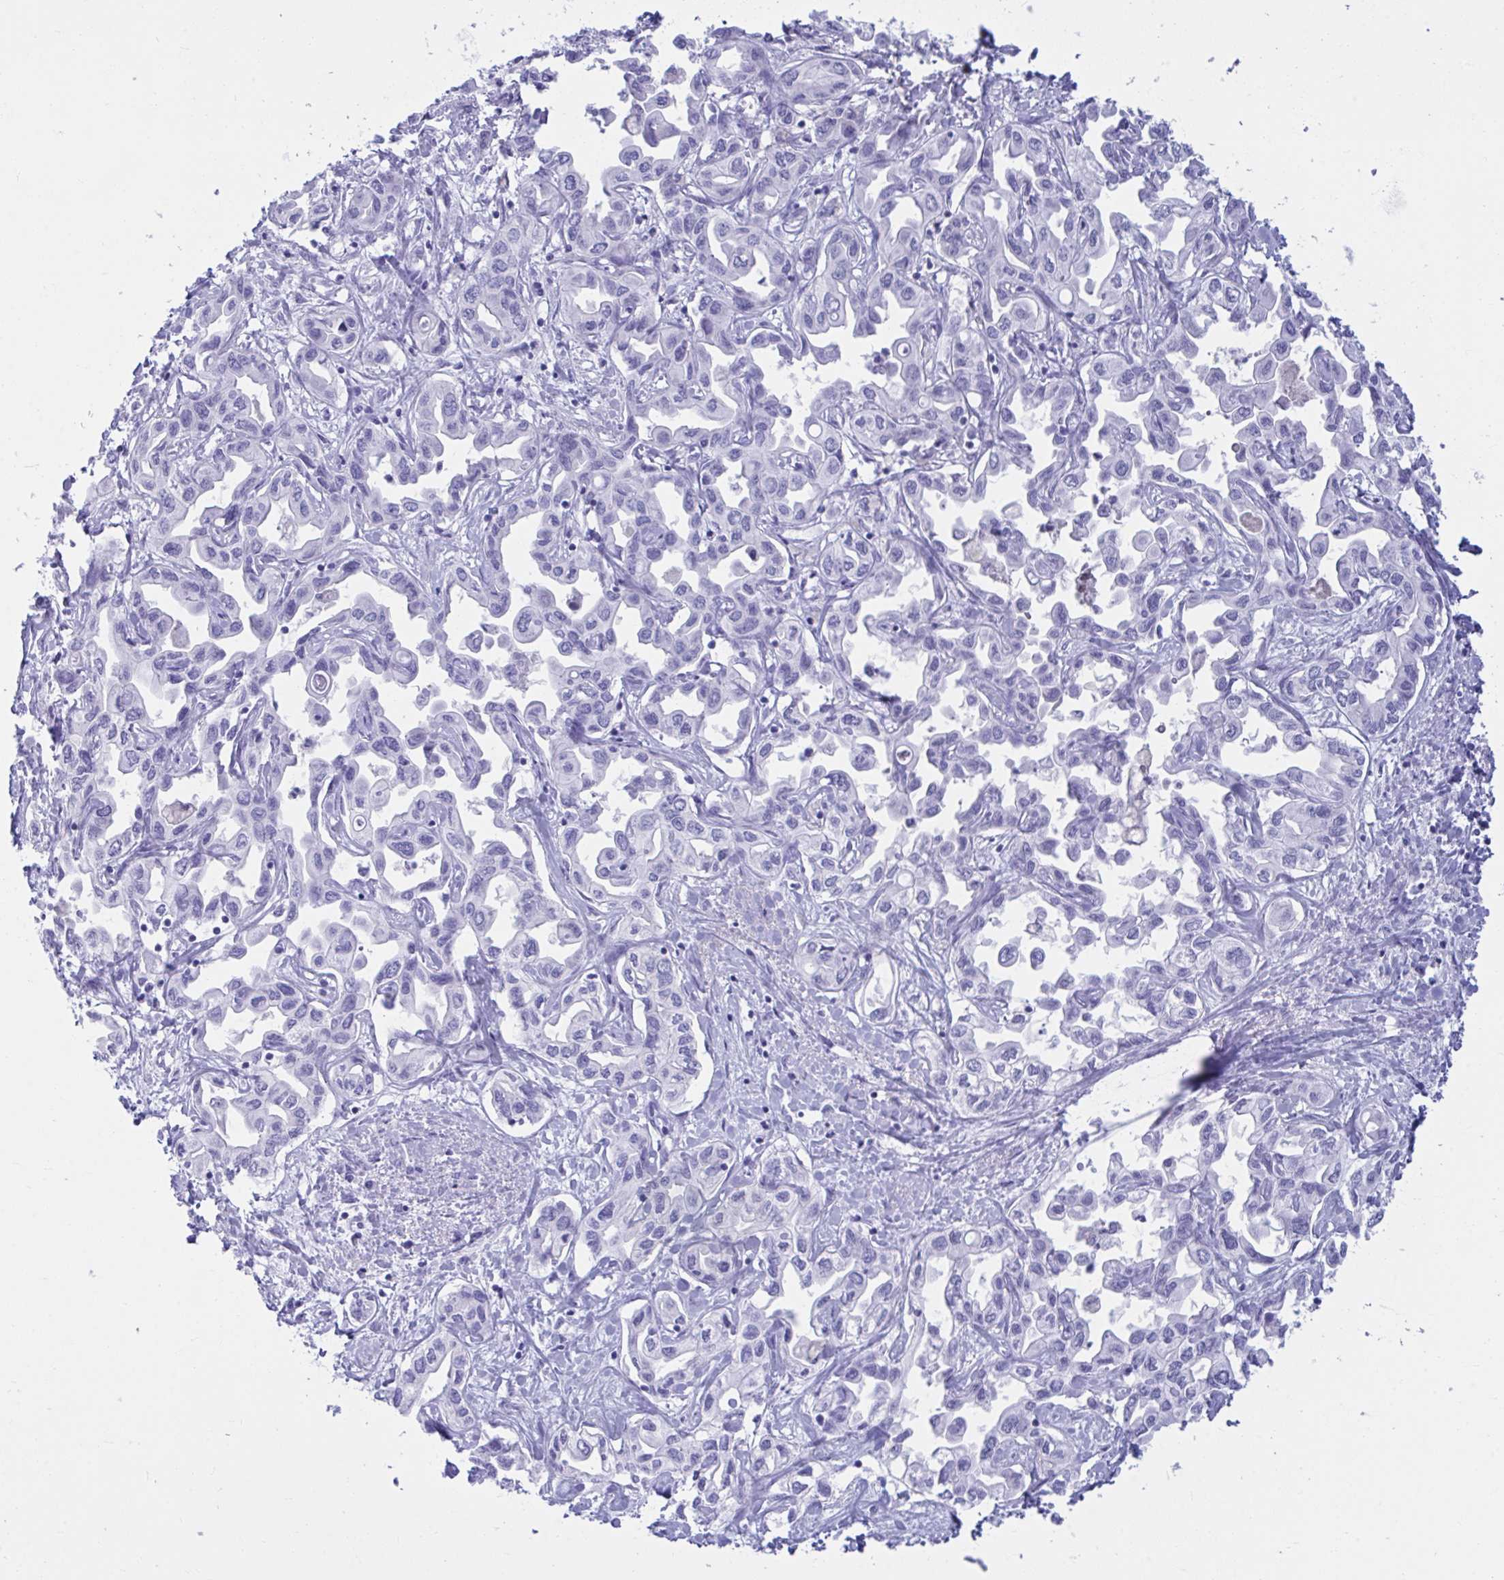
{"staining": {"intensity": "negative", "quantity": "none", "location": "none"}, "tissue": "liver cancer", "cell_type": "Tumor cells", "image_type": "cancer", "snomed": [{"axis": "morphology", "description": "Cholangiocarcinoma"}, {"axis": "topography", "description": "Liver"}], "caption": "Histopathology image shows no significant protein staining in tumor cells of cholangiocarcinoma (liver). (Immunohistochemistry, brightfield microscopy, high magnification).", "gene": "SHISA8", "patient": {"sex": "female", "age": 64}}